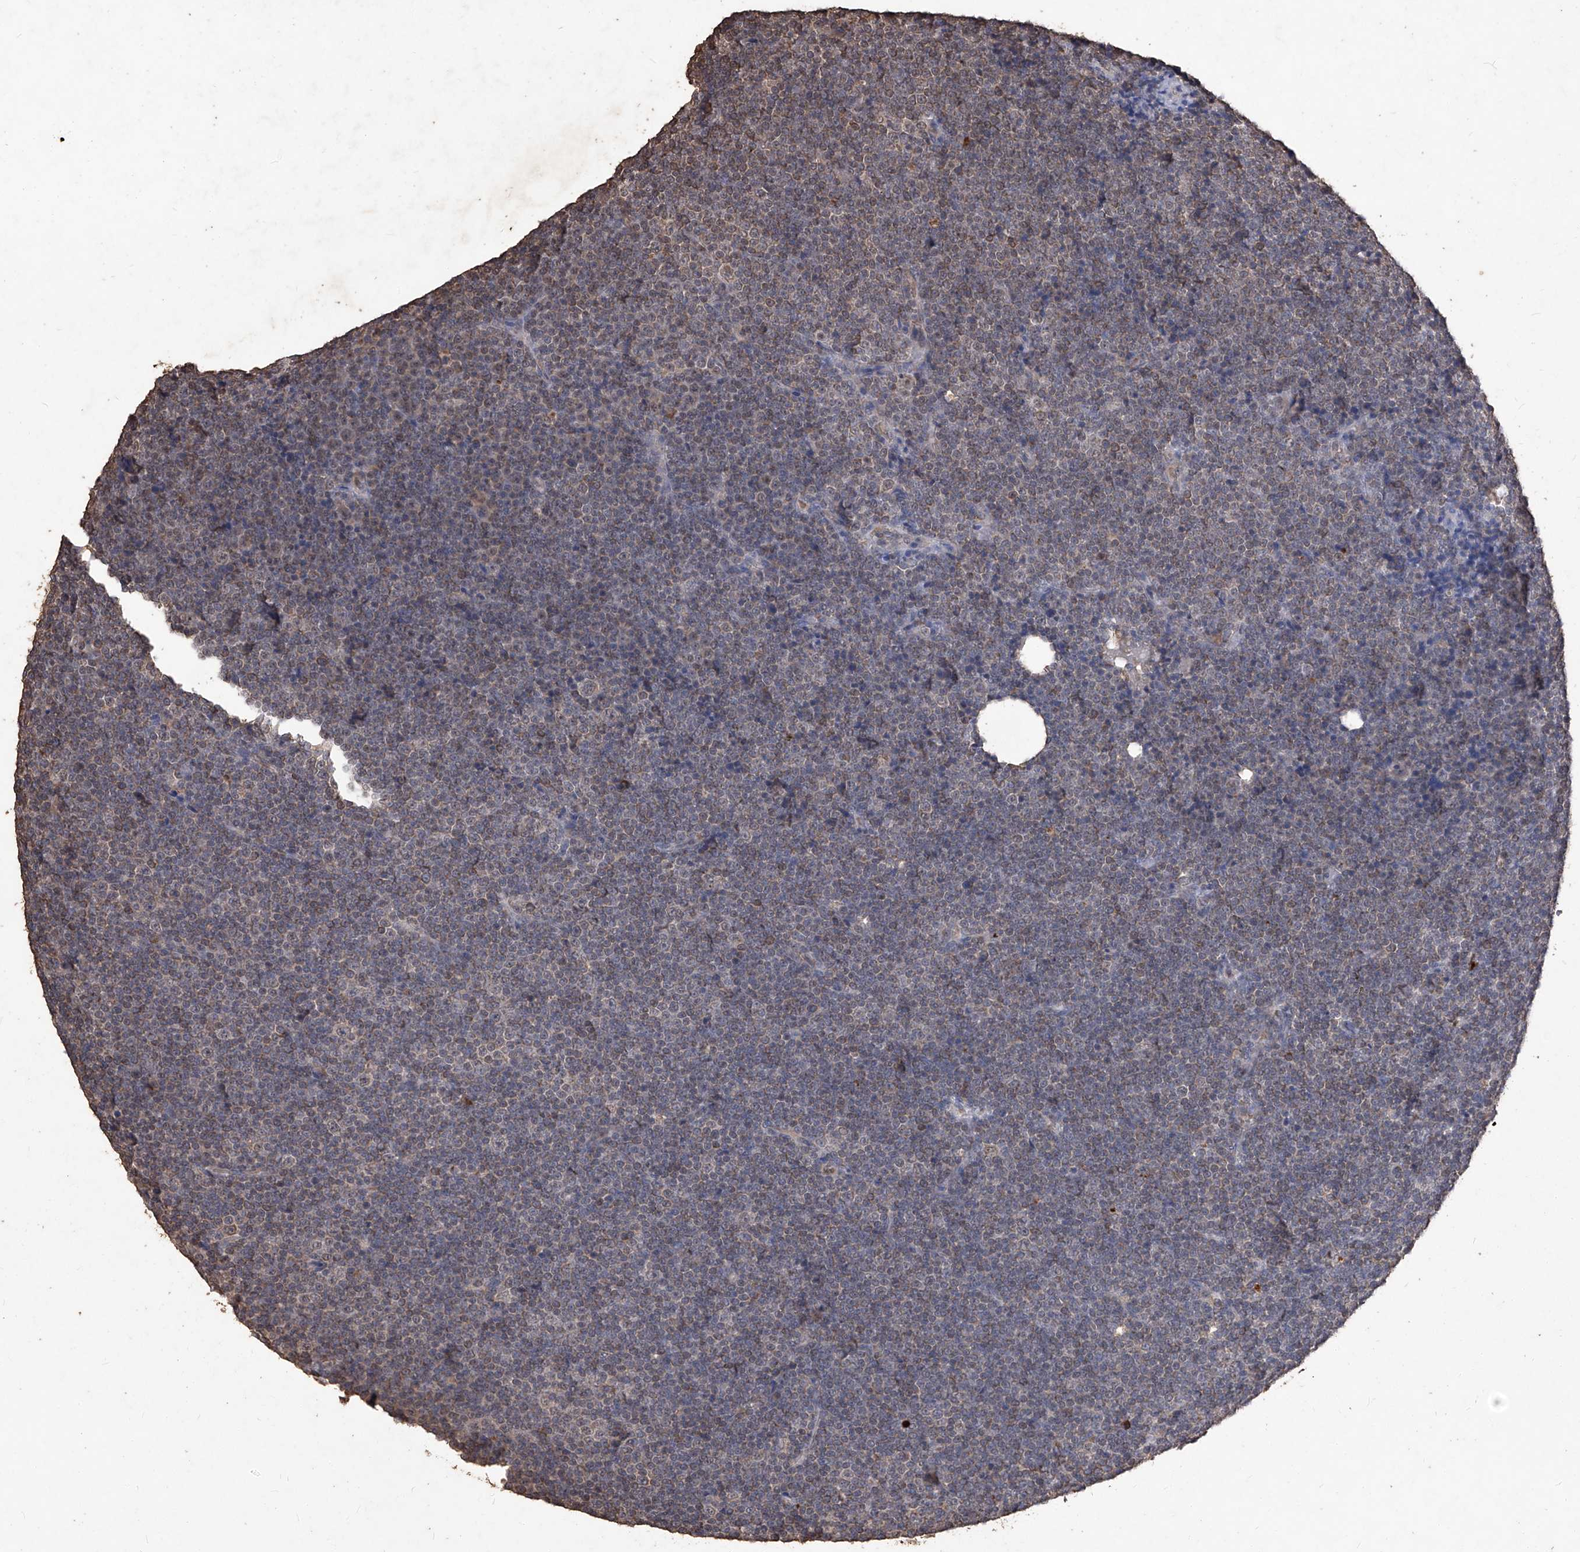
{"staining": {"intensity": "negative", "quantity": "none", "location": "none"}, "tissue": "lymphoma", "cell_type": "Tumor cells", "image_type": "cancer", "snomed": [{"axis": "morphology", "description": "Malignant lymphoma, non-Hodgkin's type, Low grade"}, {"axis": "topography", "description": "Lymph node"}], "caption": "A high-resolution photomicrograph shows immunohistochemistry staining of lymphoma, which demonstrates no significant positivity in tumor cells. (DAB IHC with hematoxylin counter stain).", "gene": "EML1", "patient": {"sex": "female", "age": 67}}